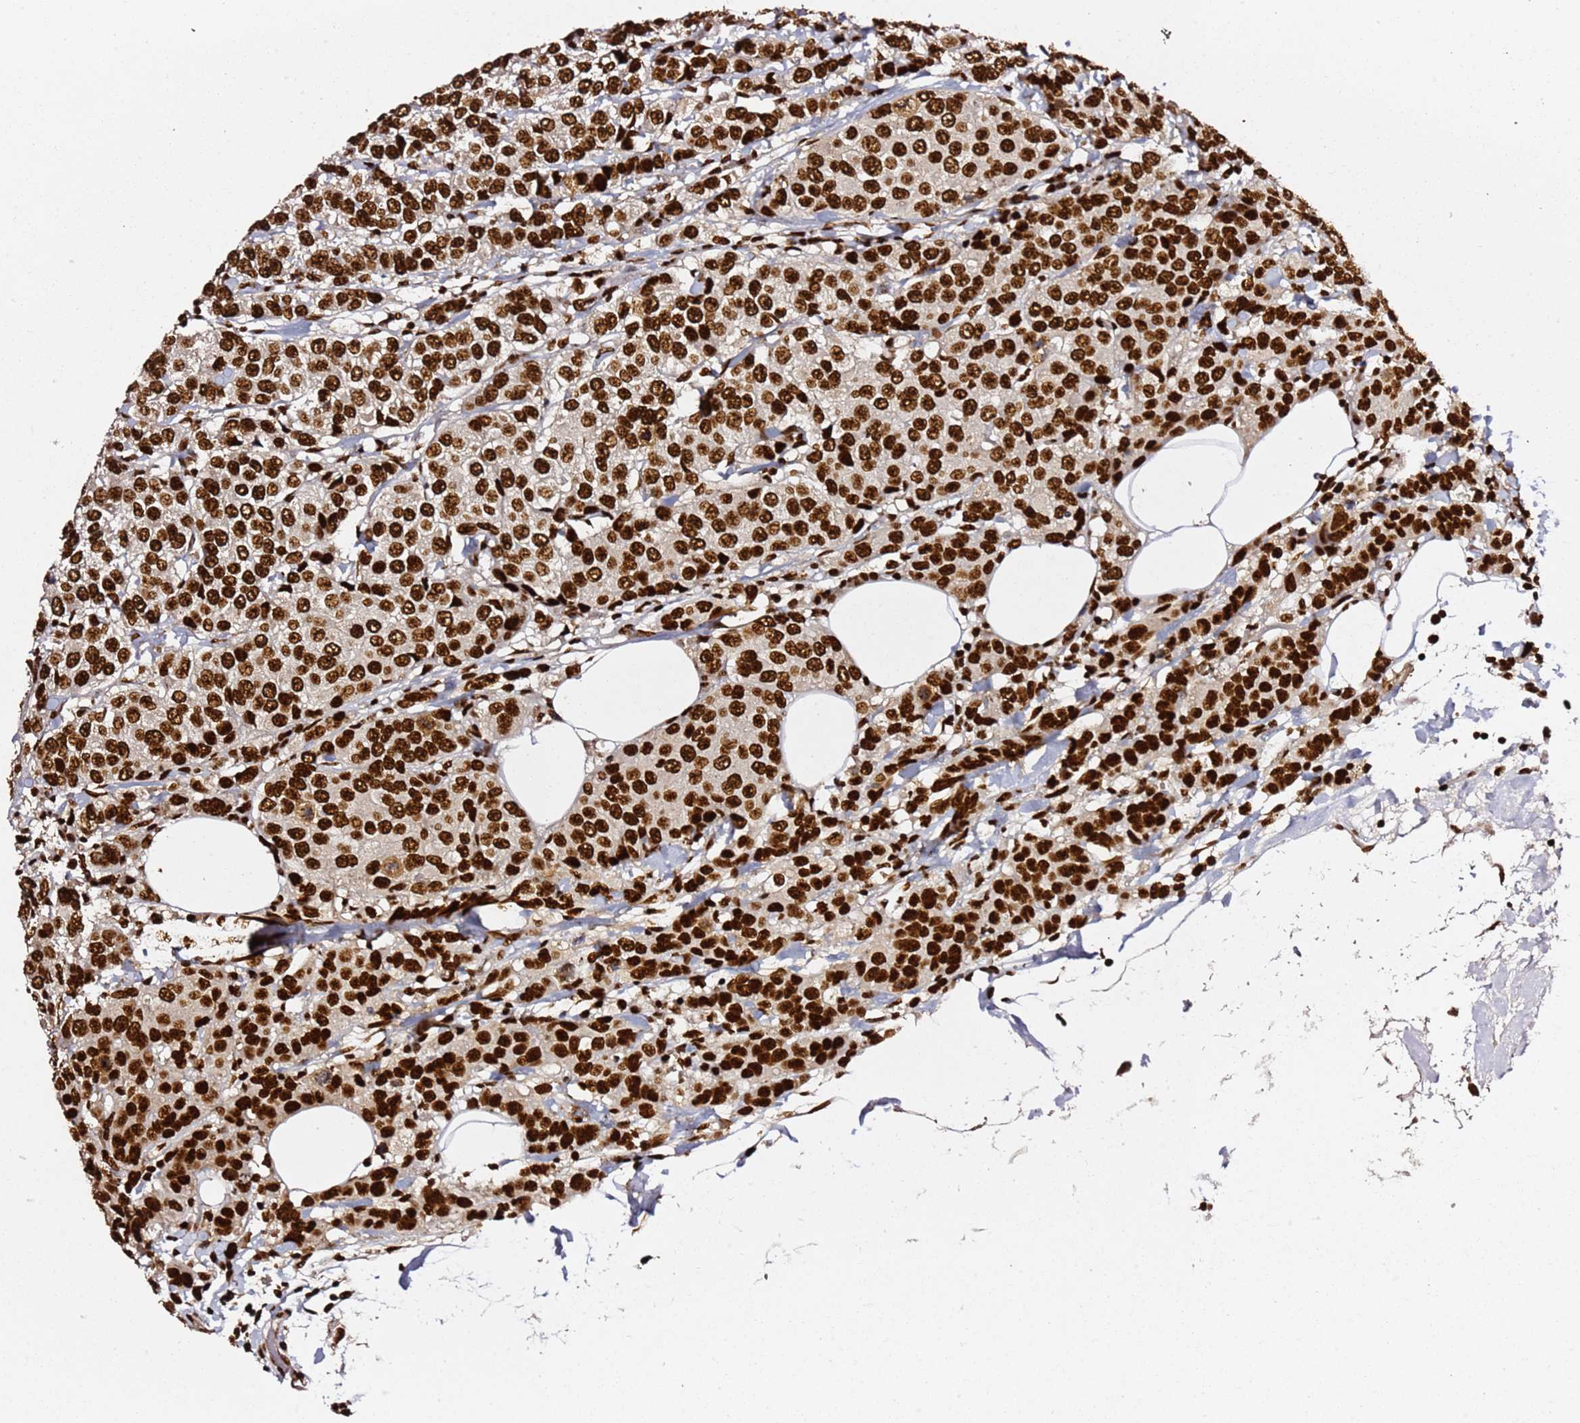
{"staining": {"intensity": "strong", "quantity": ">75%", "location": "nuclear"}, "tissue": "breast cancer", "cell_type": "Tumor cells", "image_type": "cancer", "snomed": [{"axis": "morphology", "description": "Duct carcinoma"}, {"axis": "topography", "description": "Breast"}], "caption": "The immunohistochemical stain shows strong nuclear expression in tumor cells of breast cancer tissue. (IHC, brightfield microscopy, high magnification).", "gene": "C6orf226", "patient": {"sex": "female", "age": 55}}